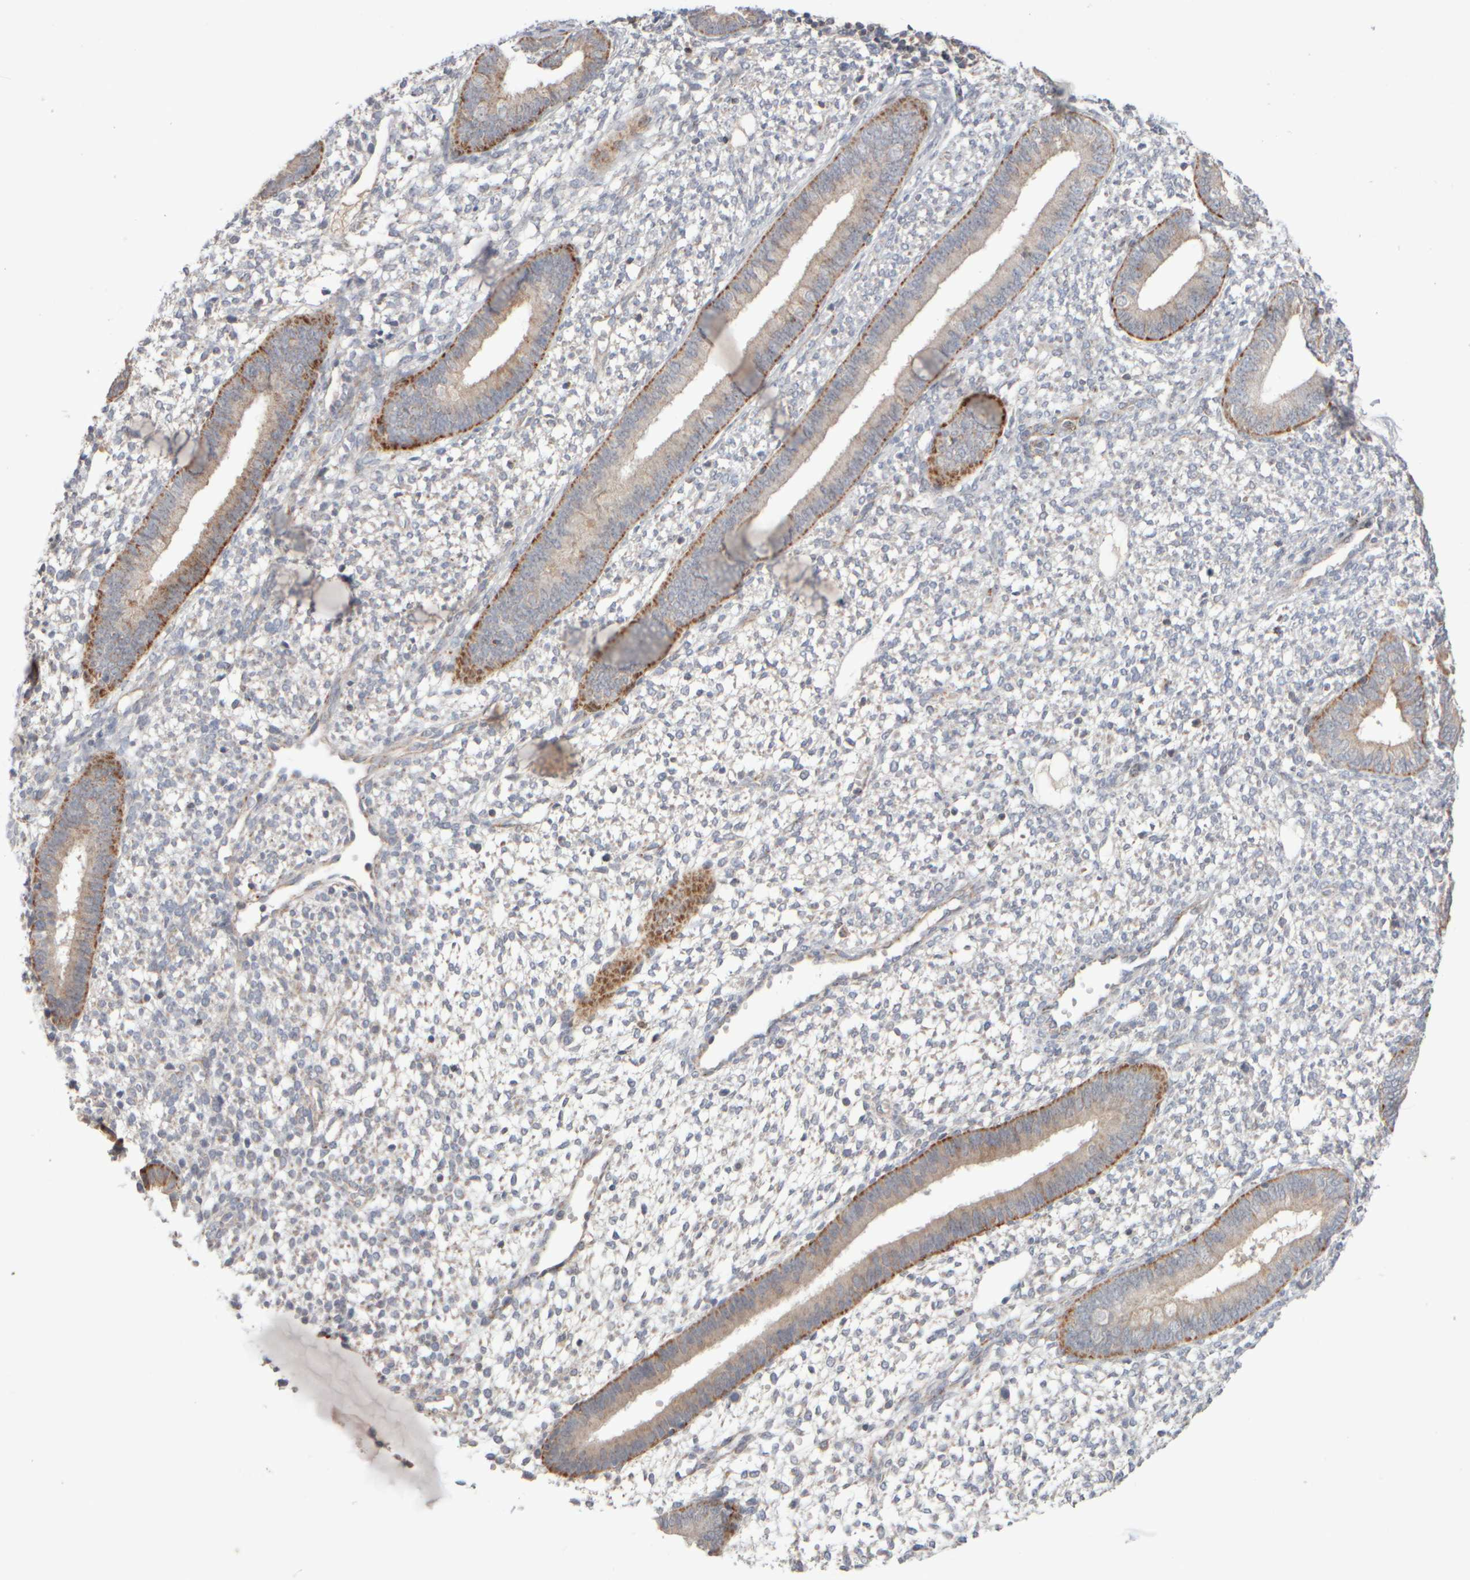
{"staining": {"intensity": "negative", "quantity": "none", "location": "none"}, "tissue": "endometrium", "cell_type": "Cells in endometrial stroma", "image_type": "normal", "snomed": [{"axis": "morphology", "description": "Normal tissue, NOS"}, {"axis": "topography", "description": "Endometrium"}], "caption": "The image reveals no staining of cells in endometrial stroma in benign endometrium.", "gene": "CHADL", "patient": {"sex": "female", "age": 46}}